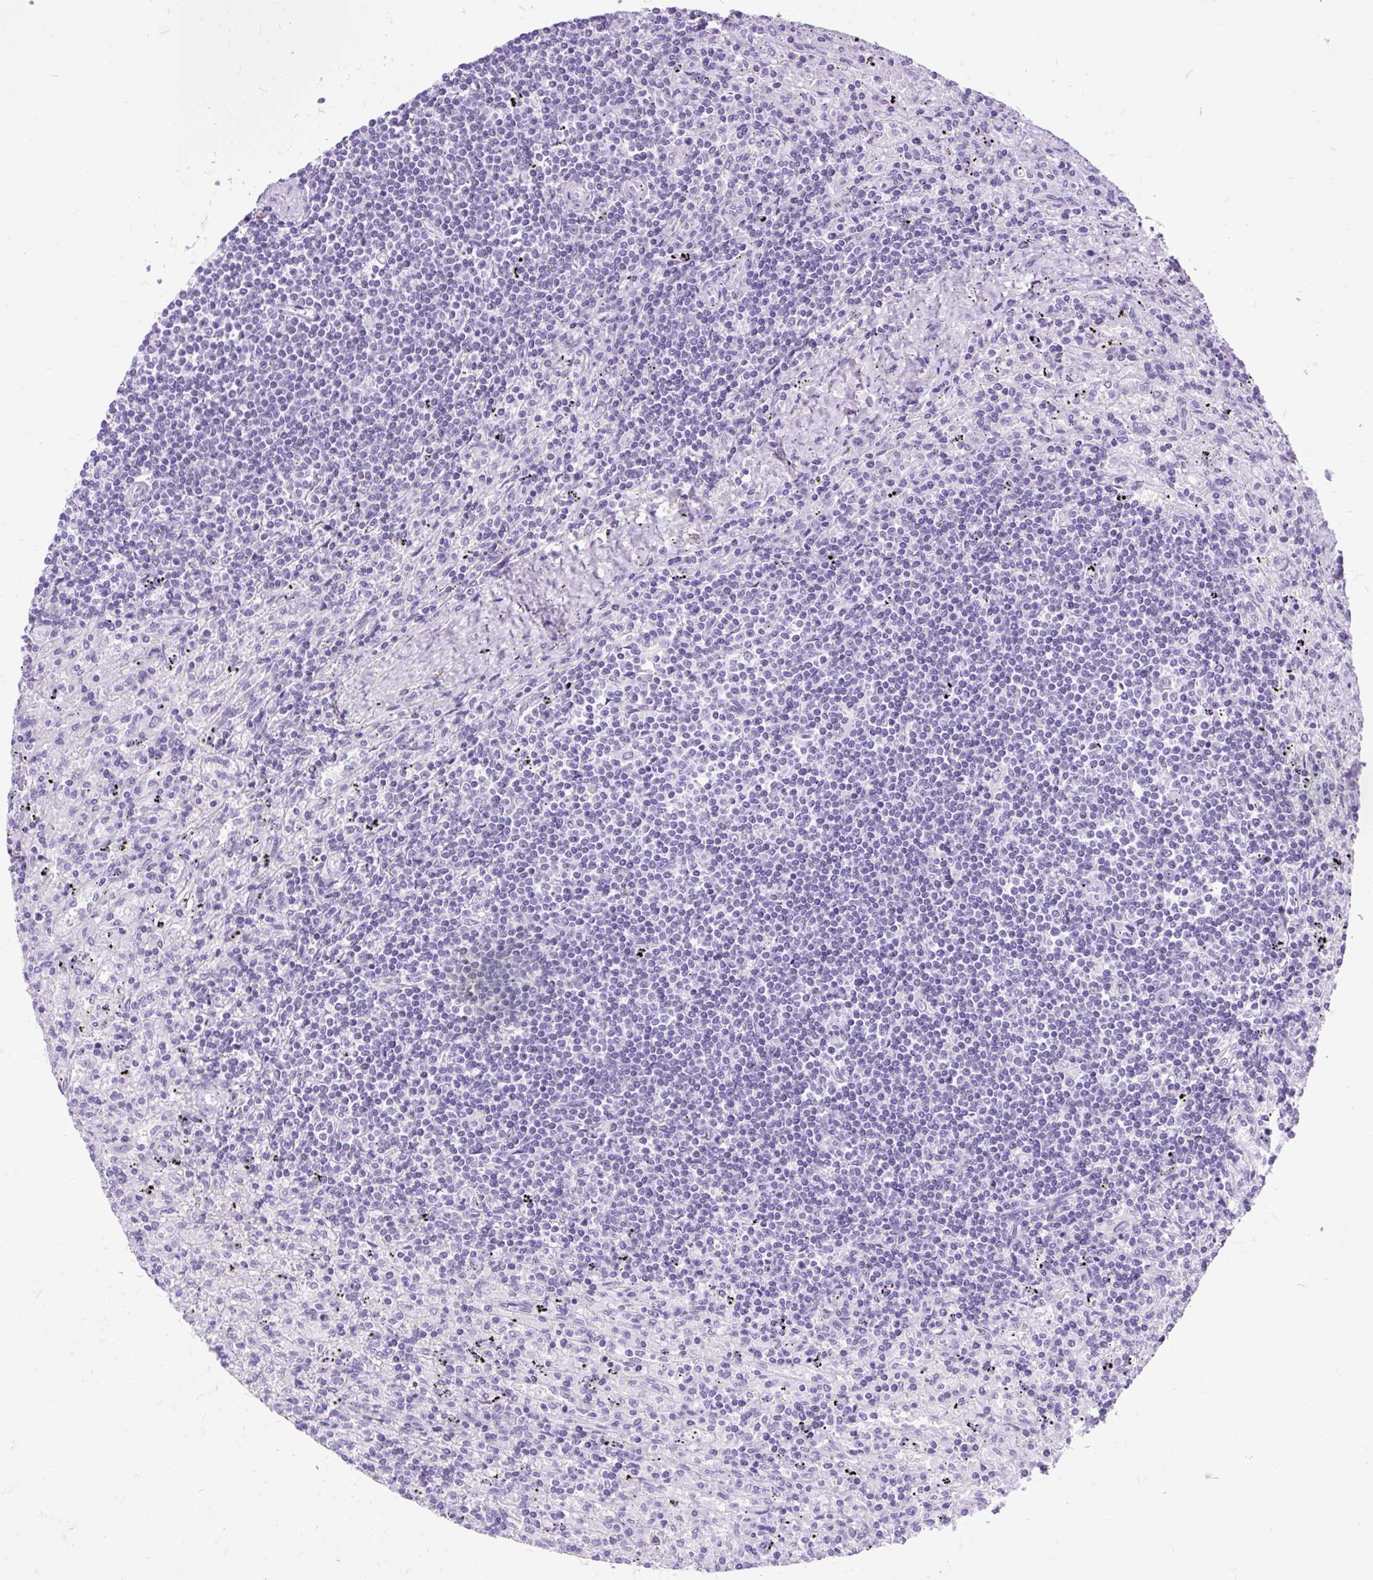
{"staining": {"intensity": "negative", "quantity": "none", "location": "none"}, "tissue": "lymphoma", "cell_type": "Tumor cells", "image_type": "cancer", "snomed": [{"axis": "morphology", "description": "Malignant lymphoma, non-Hodgkin's type, Low grade"}, {"axis": "topography", "description": "Spleen"}], "caption": "The micrograph demonstrates no staining of tumor cells in lymphoma.", "gene": "SCGB1A1", "patient": {"sex": "male", "age": 76}}